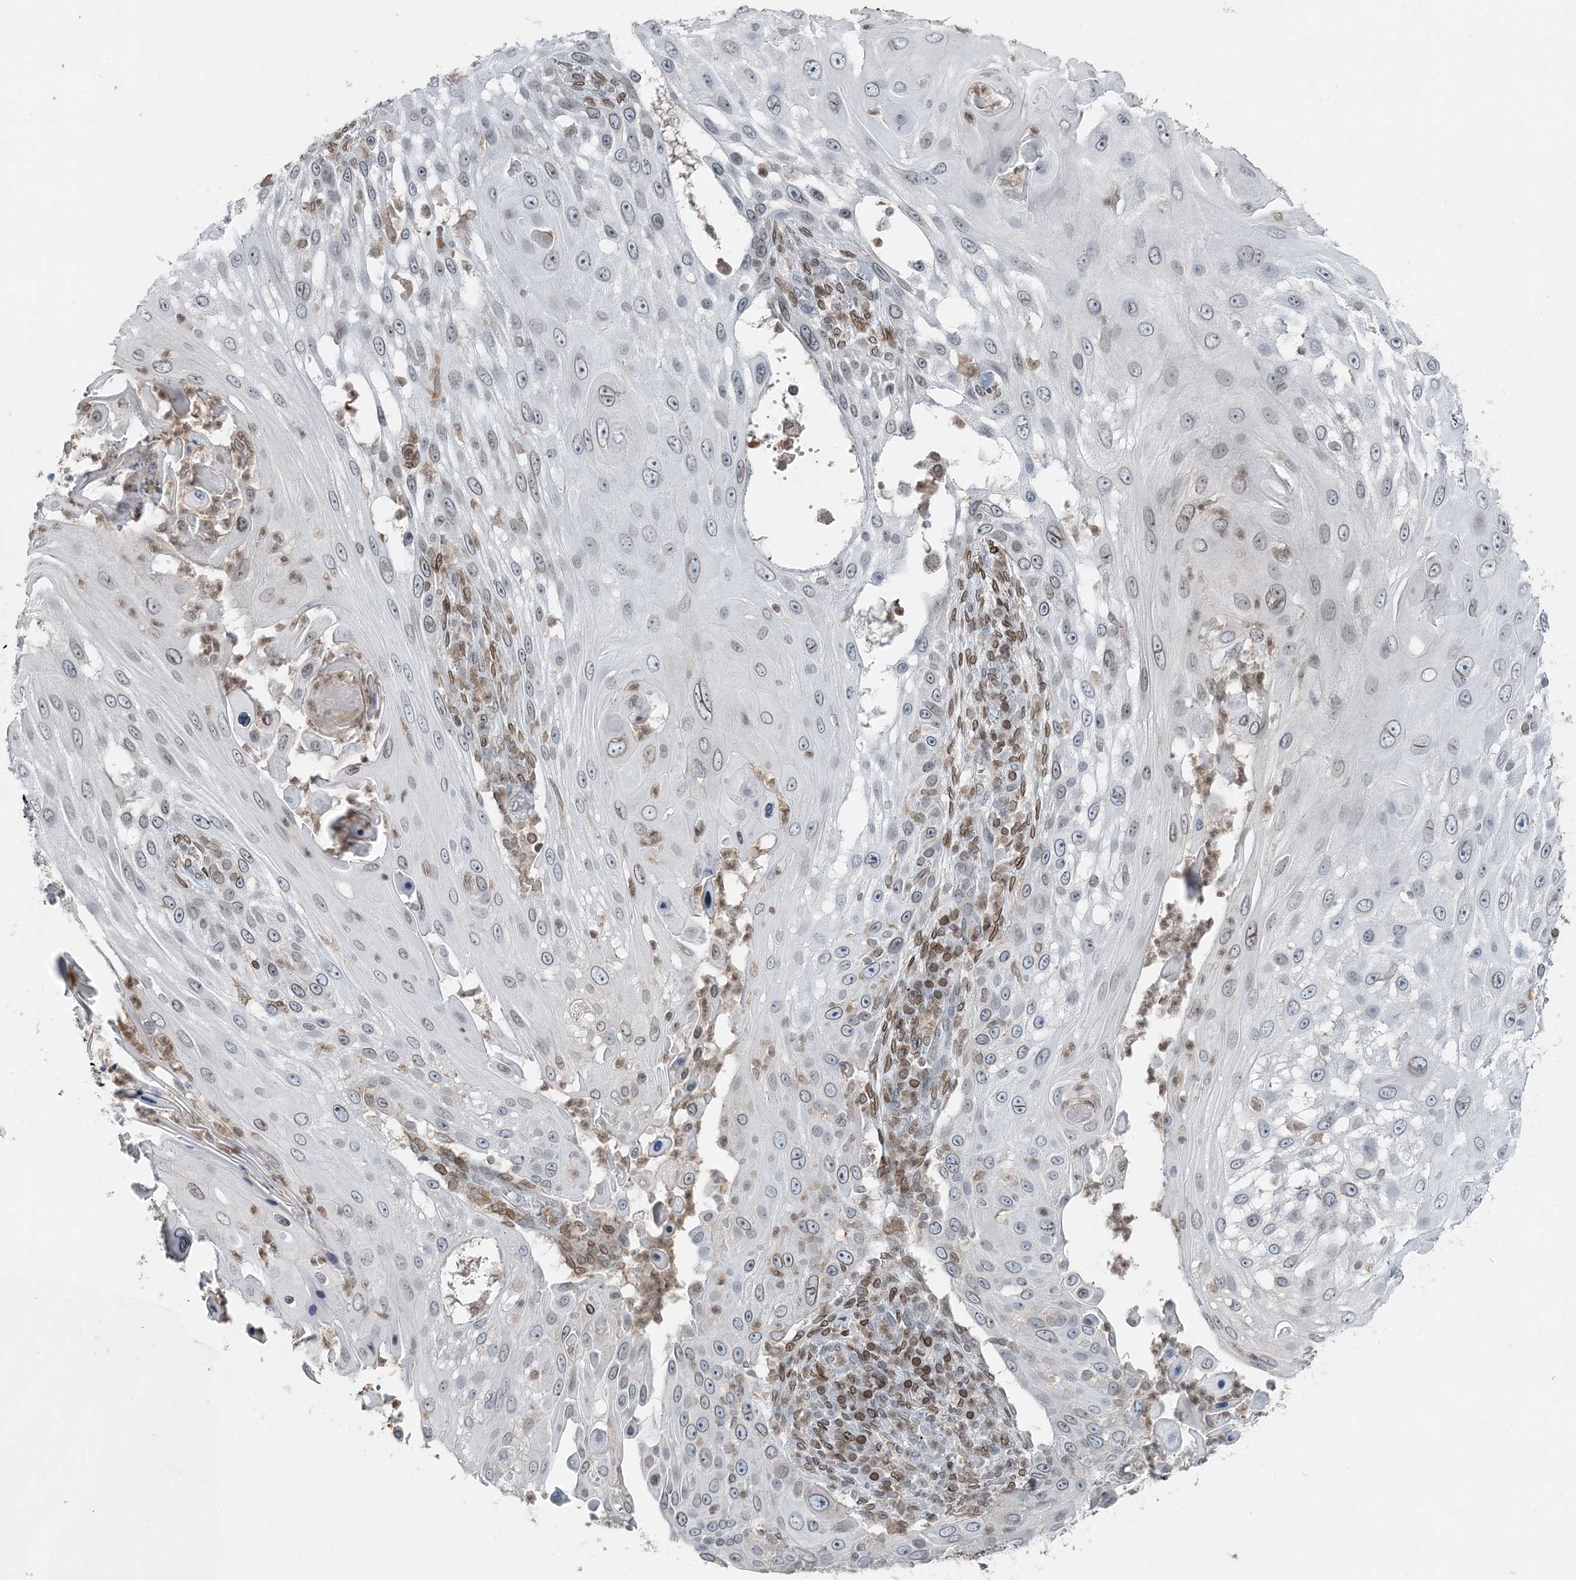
{"staining": {"intensity": "weak", "quantity": "<25%", "location": "cytoplasmic/membranous,nuclear"}, "tissue": "skin cancer", "cell_type": "Tumor cells", "image_type": "cancer", "snomed": [{"axis": "morphology", "description": "Squamous cell carcinoma, NOS"}, {"axis": "topography", "description": "Skin"}], "caption": "Micrograph shows no significant protein positivity in tumor cells of skin squamous cell carcinoma.", "gene": "GJD4", "patient": {"sex": "female", "age": 44}}